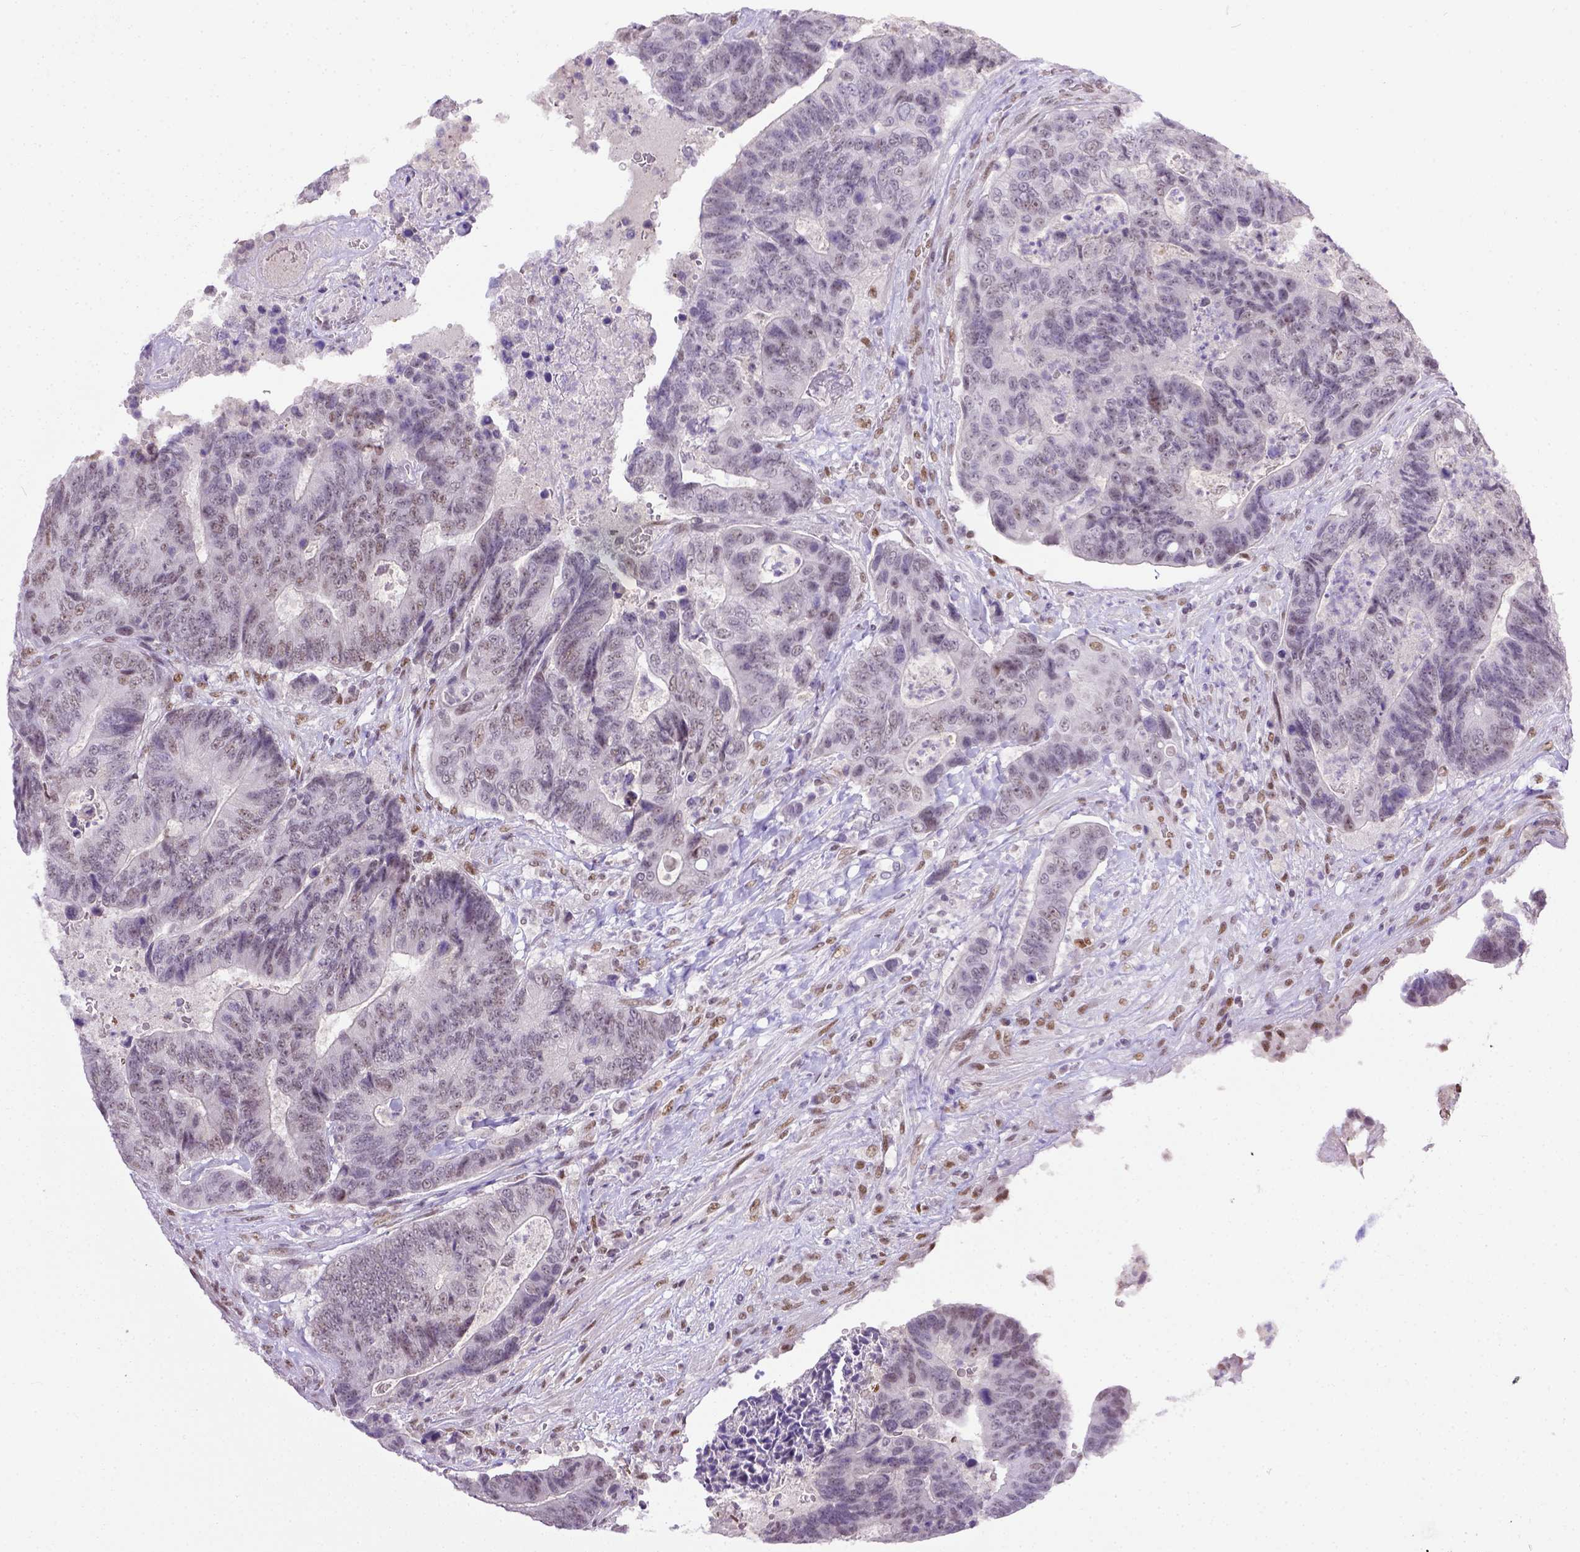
{"staining": {"intensity": "weak", "quantity": "<25%", "location": "nuclear"}, "tissue": "colorectal cancer", "cell_type": "Tumor cells", "image_type": "cancer", "snomed": [{"axis": "morphology", "description": "Adenocarcinoma, NOS"}, {"axis": "topography", "description": "Colon"}], "caption": "Tumor cells show no significant staining in adenocarcinoma (colorectal).", "gene": "ERCC1", "patient": {"sex": "female", "age": 48}}